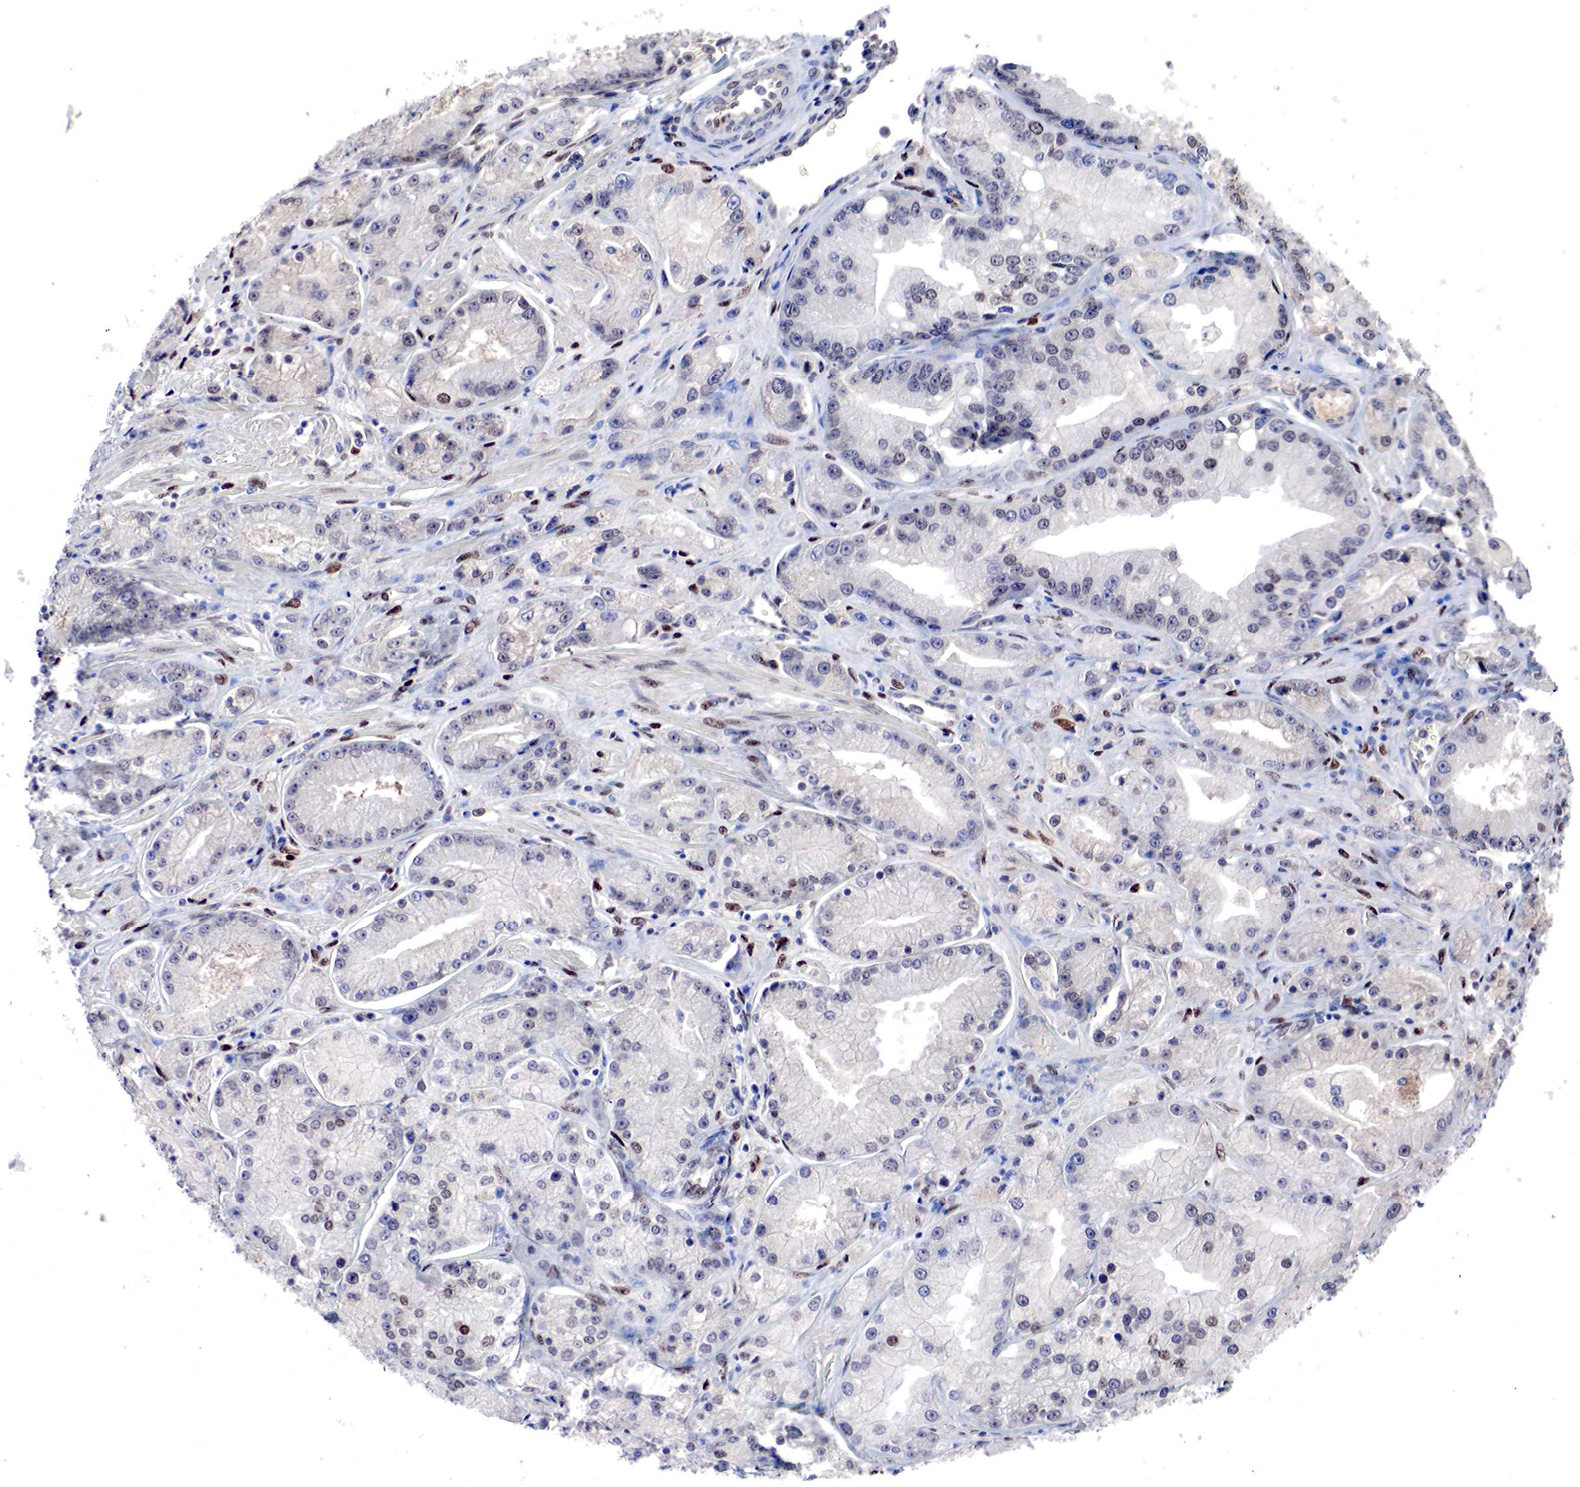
{"staining": {"intensity": "weak", "quantity": "<25%", "location": "nuclear"}, "tissue": "prostate cancer", "cell_type": "Tumor cells", "image_type": "cancer", "snomed": [{"axis": "morphology", "description": "Adenocarcinoma, Medium grade"}, {"axis": "topography", "description": "Prostate"}], "caption": "This photomicrograph is of prostate cancer stained with immunohistochemistry (IHC) to label a protein in brown with the nuclei are counter-stained blue. There is no expression in tumor cells. (Stains: DAB (3,3'-diaminobenzidine) IHC with hematoxylin counter stain, Microscopy: brightfield microscopy at high magnification).", "gene": "DACH2", "patient": {"sex": "male", "age": 72}}